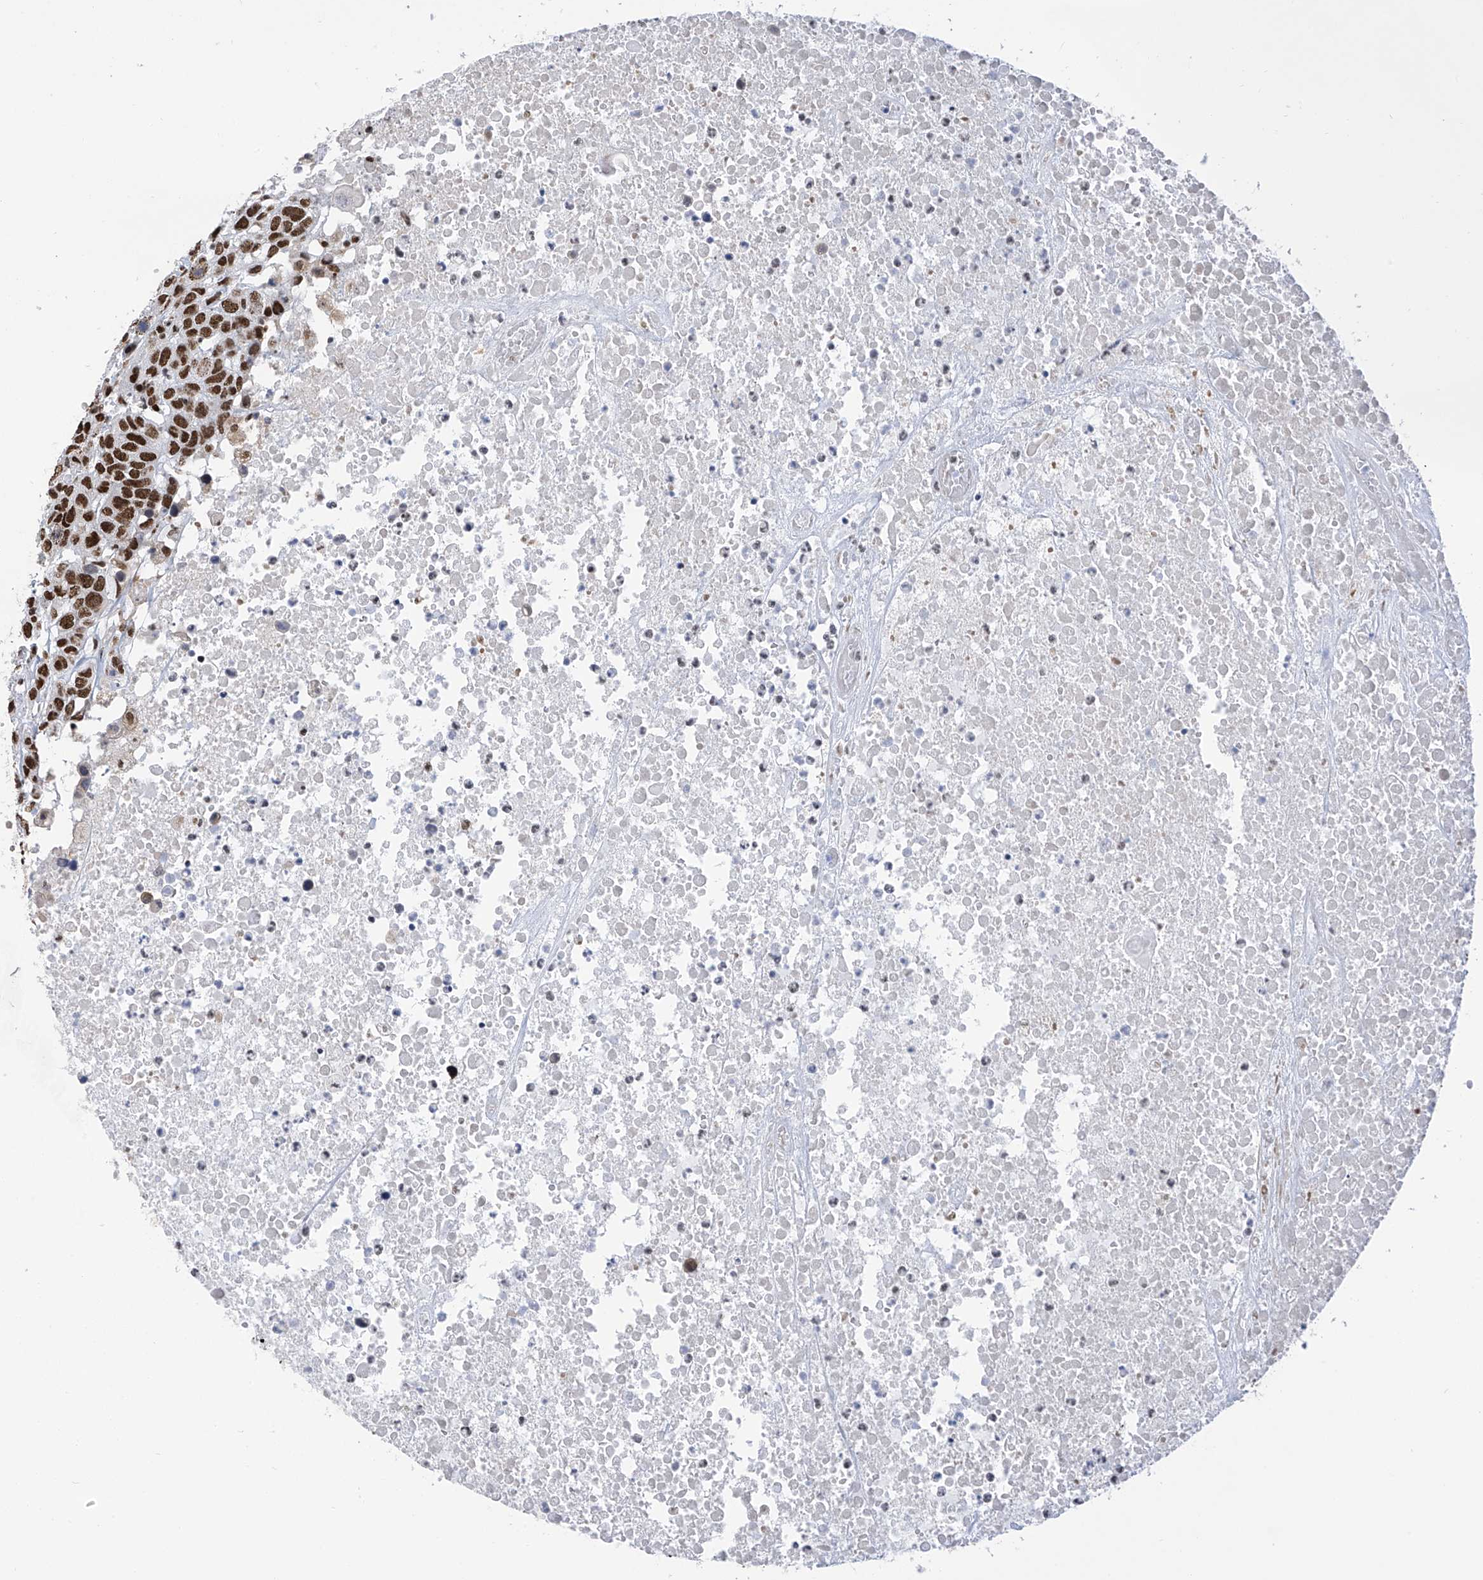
{"staining": {"intensity": "strong", "quantity": ">75%", "location": "nuclear"}, "tissue": "head and neck cancer", "cell_type": "Tumor cells", "image_type": "cancer", "snomed": [{"axis": "morphology", "description": "Squamous cell carcinoma, NOS"}, {"axis": "topography", "description": "Head-Neck"}], "caption": "Immunohistochemistry of head and neck squamous cell carcinoma shows high levels of strong nuclear positivity in approximately >75% of tumor cells.", "gene": "APLF", "patient": {"sex": "male", "age": 66}}